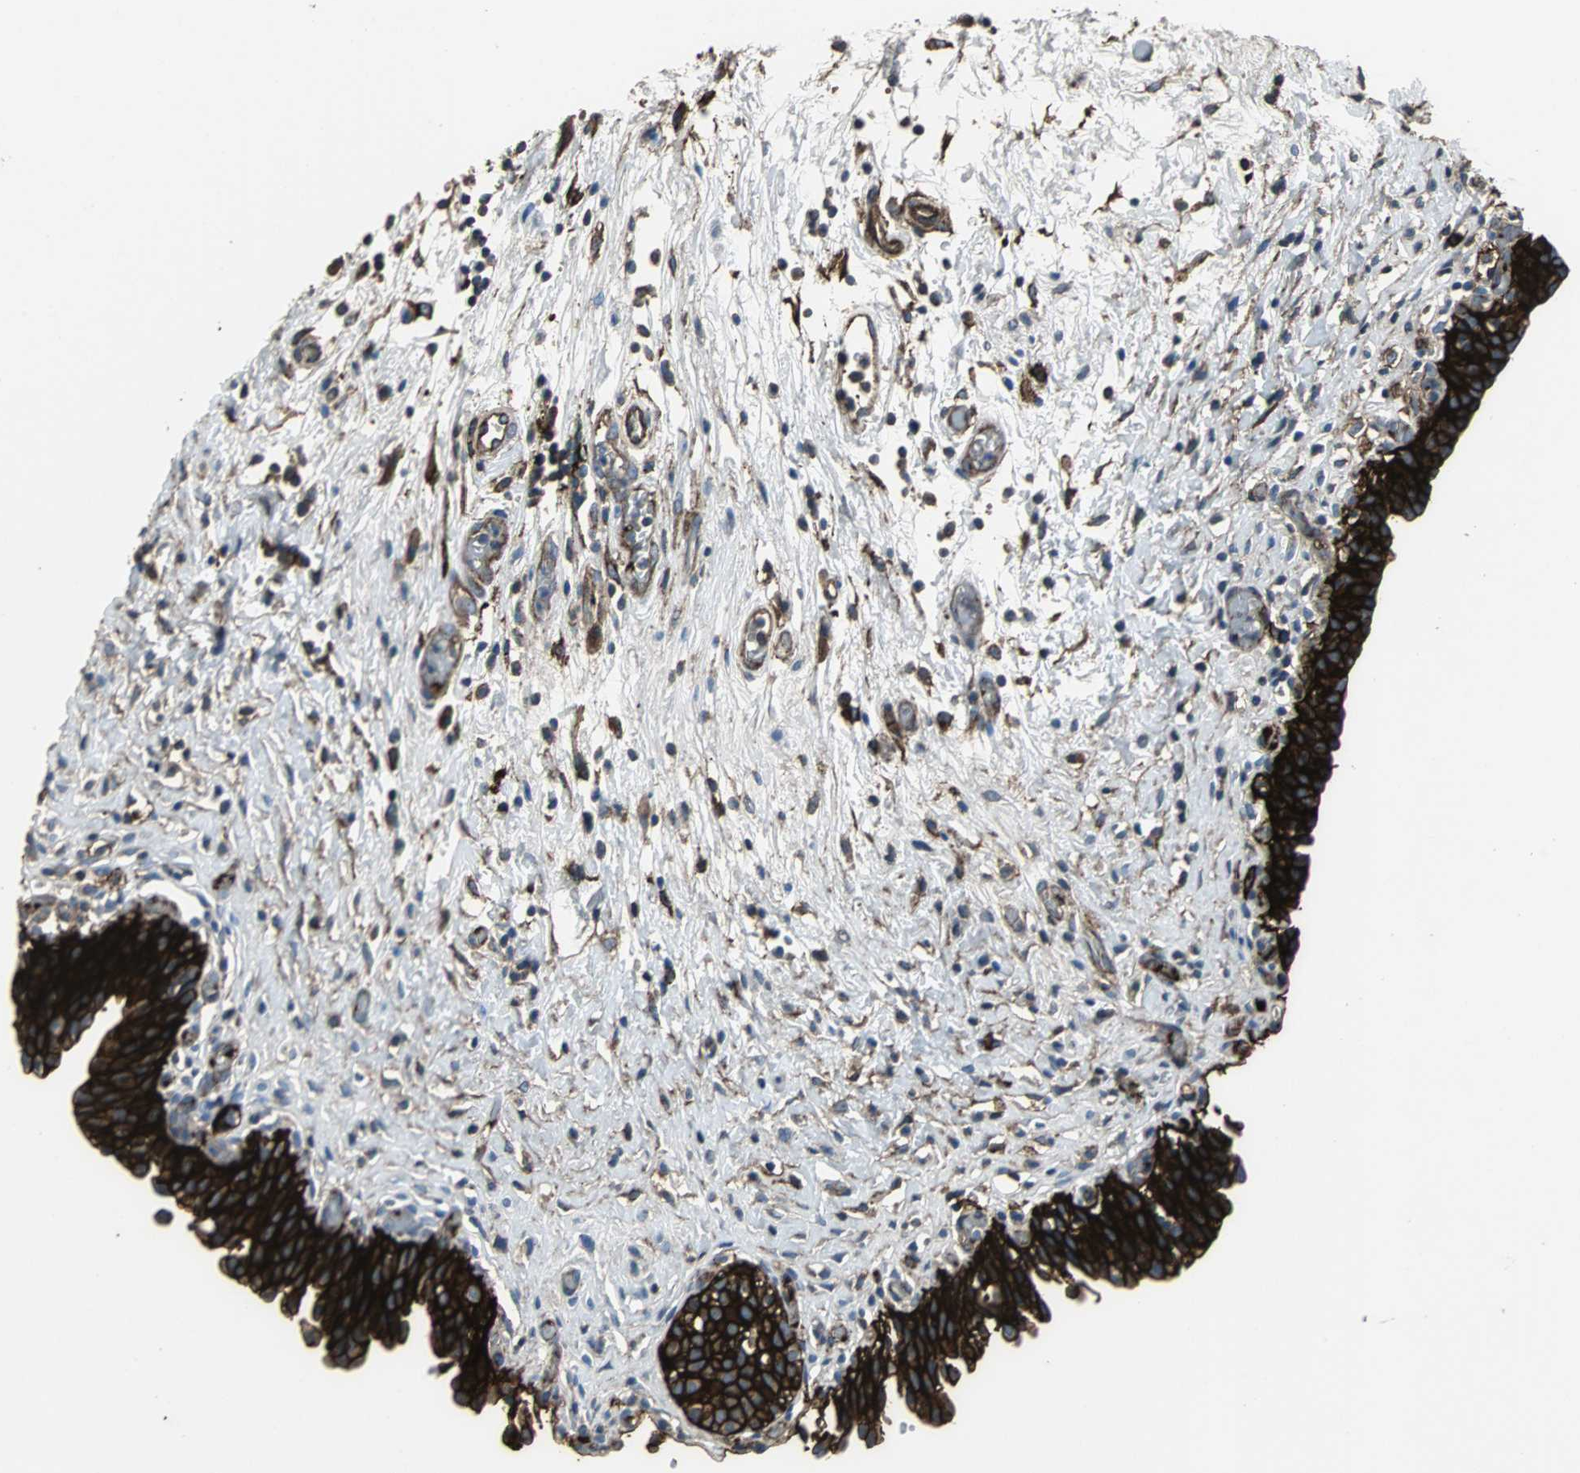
{"staining": {"intensity": "strong", "quantity": ">75%", "location": "cytoplasmic/membranous"}, "tissue": "urinary bladder", "cell_type": "Urothelial cells", "image_type": "normal", "snomed": [{"axis": "morphology", "description": "Normal tissue, NOS"}, {"axis": "topography", "description": "Urinary bladder"}], "caption": "Urinary bladder stained for a protein (brown) displays strong cytoplasmic/membranous positive positivity in about >75% of urothelial cells.", "gene": "F11R", "patient": {"sex": "male", "age": 51}}